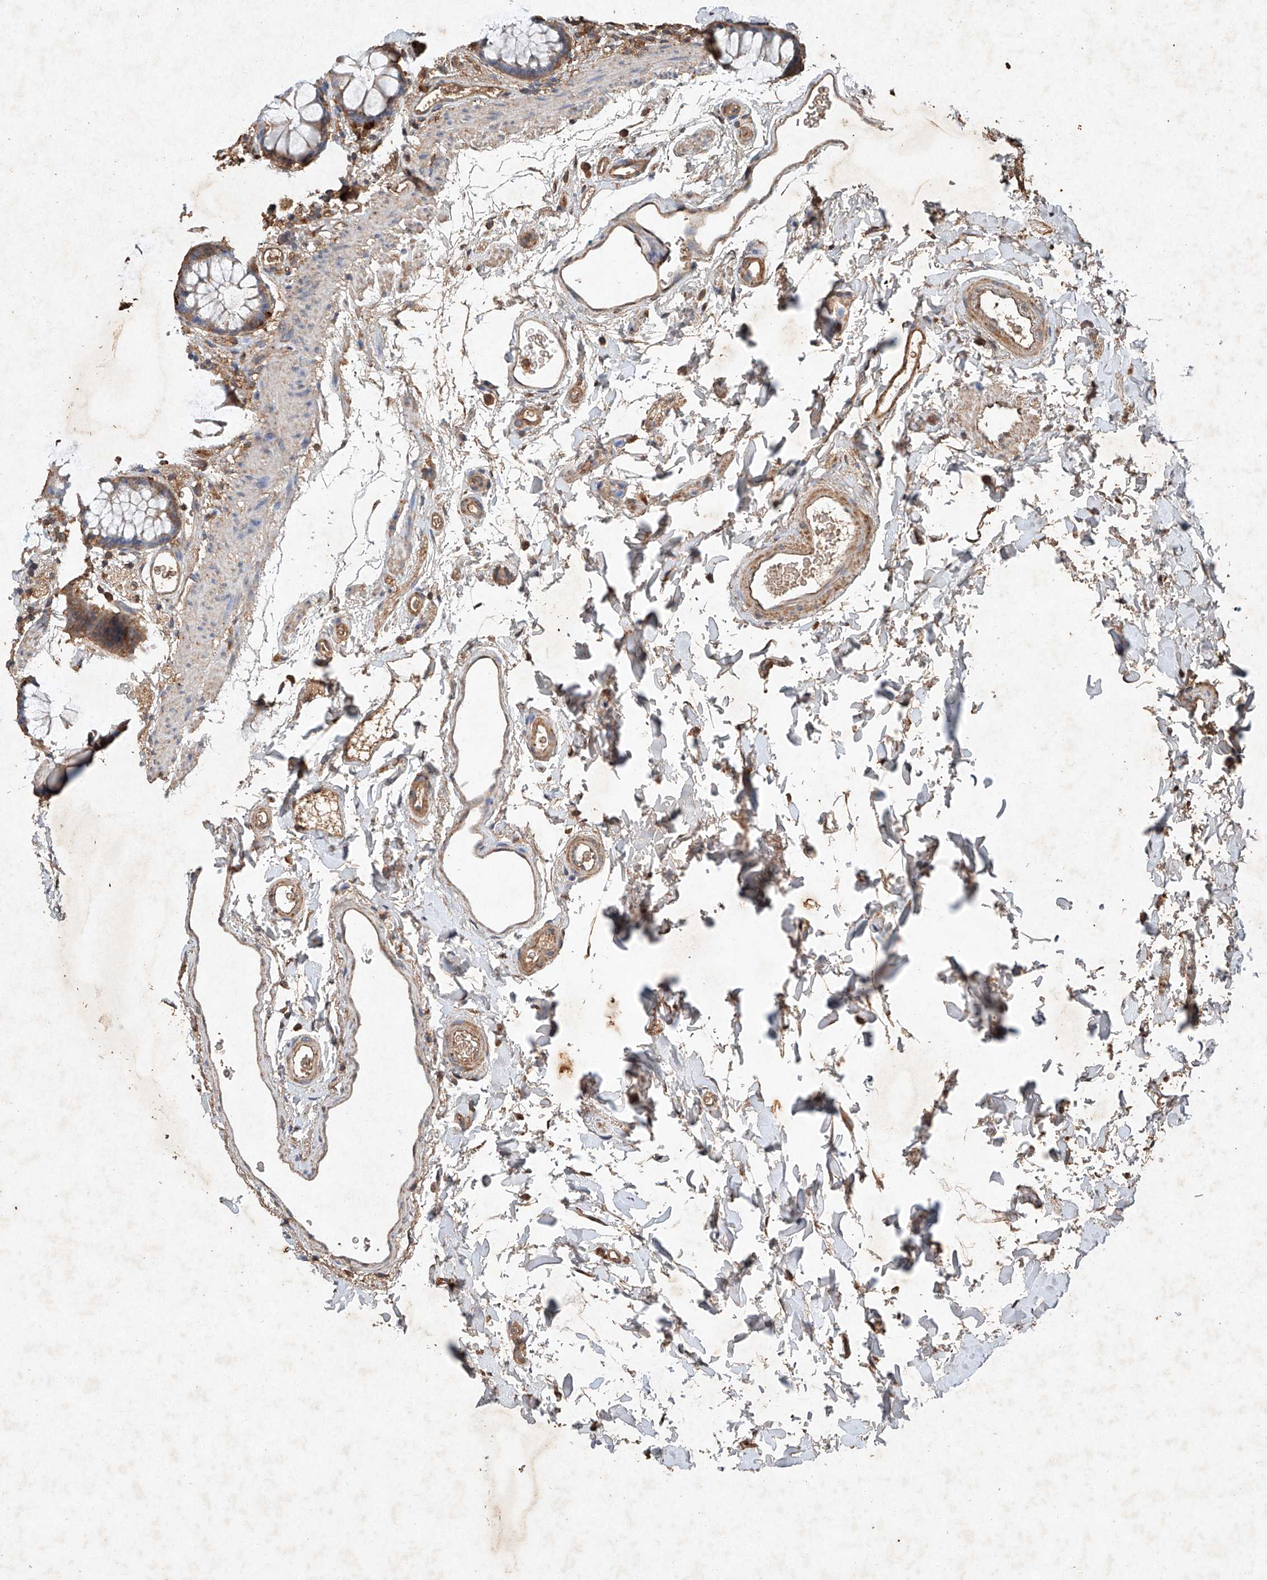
{"staining": {"intensity": "strong", "quantity": "<25%", "location": "cytoplasmic/membranous"}, "tissue": "rectum", "cell_type": "Glandular cells", "image_type": "normal", "snomed": [{"axis": "morphology", "description": "Normal tissue, NOS"}, {"axis": "topography", "description": "Rectum"}], "caption": "Brown immunohistochemical staining in normal human rectum shows strong cytoplasmic/membranous staining in about <25% of glandular cells. The staining is performed using DAB brown chromogen to label protein expression. The nuclei are counter-stained blue using hematoxylin.", "gene": "STK3", "patient": {"sex": "female", "age": 65}}